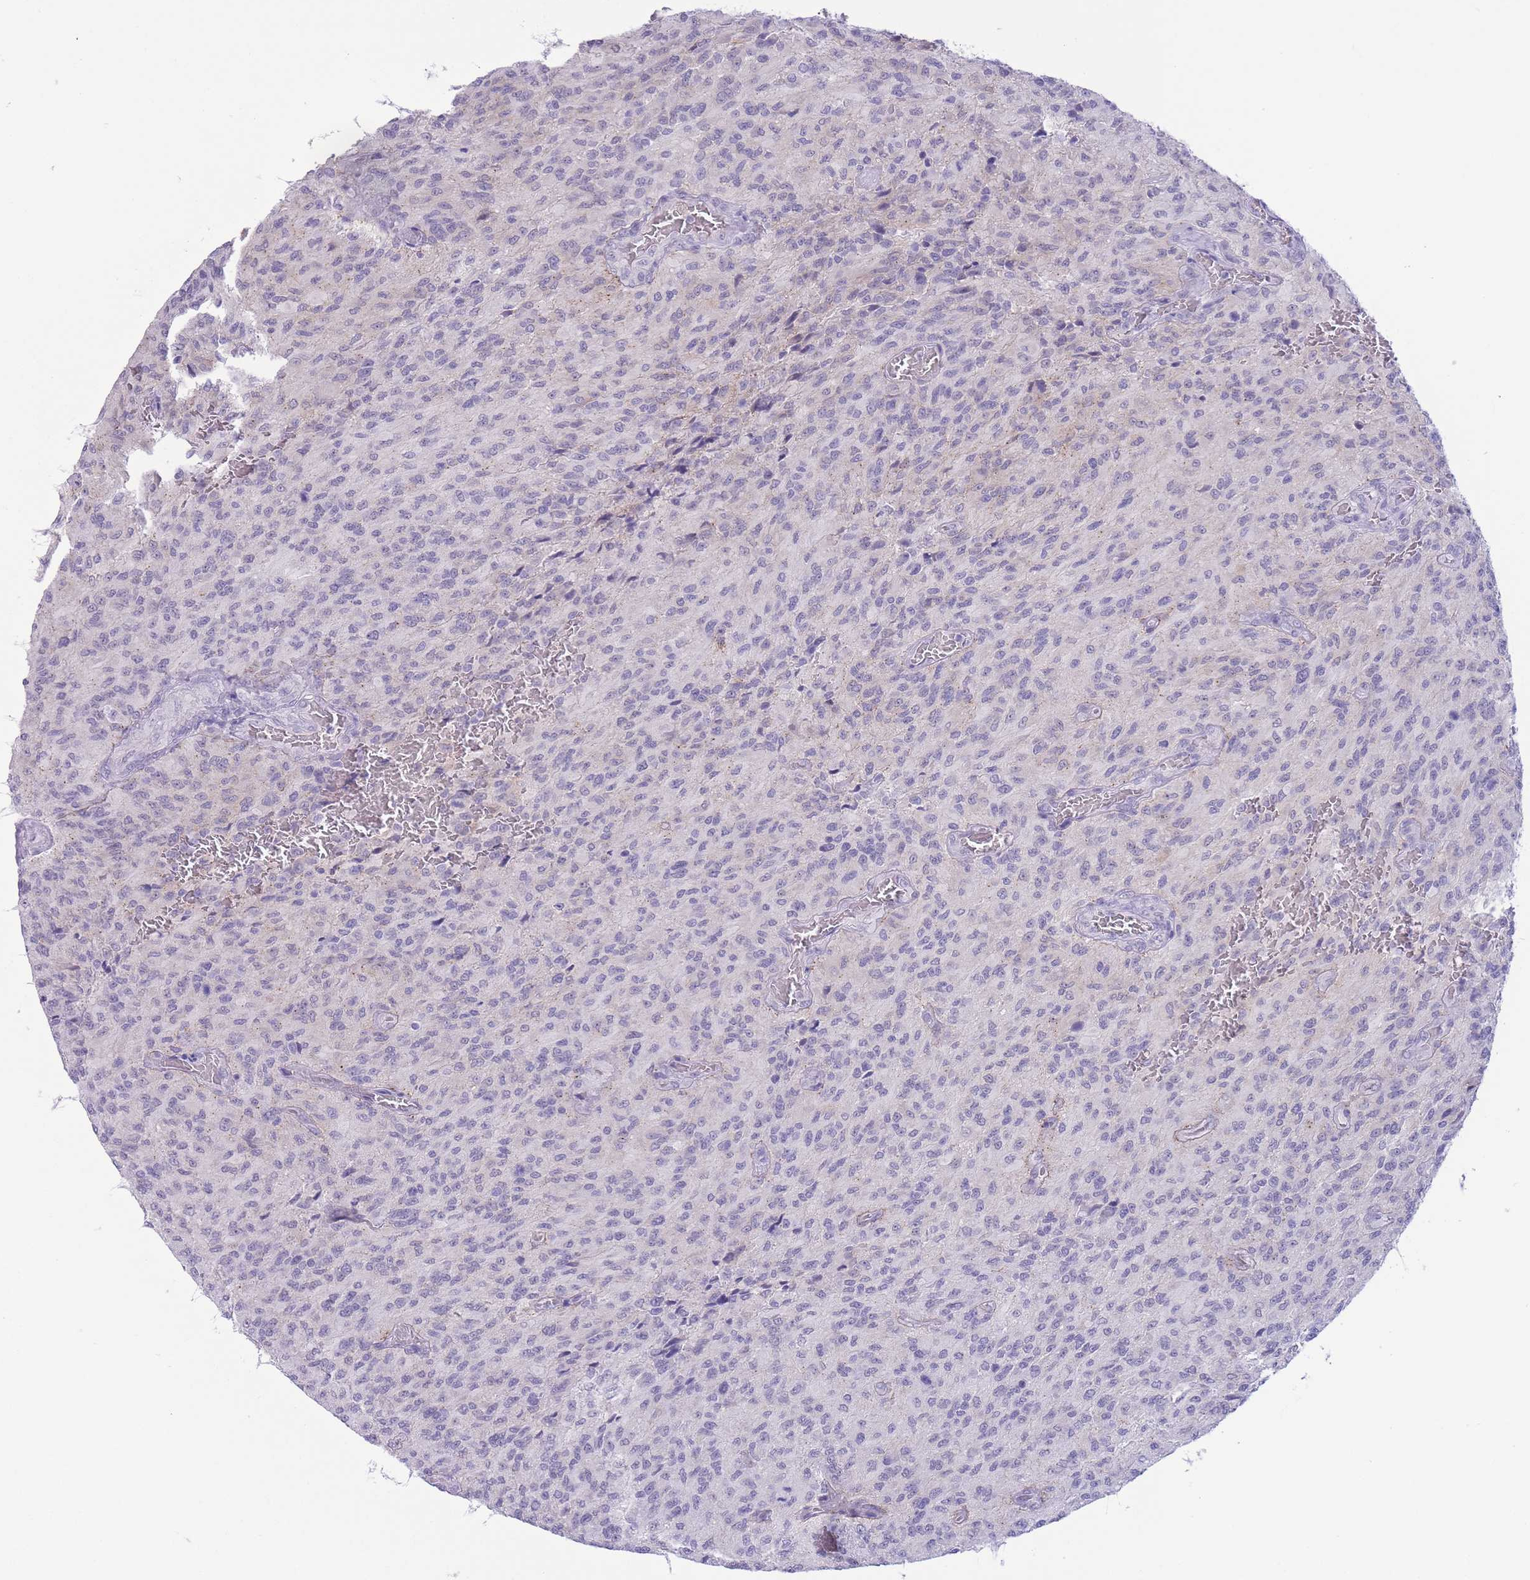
{"staining": {"intensity": "negative", "quantity": "none", "location": "none"}, "tissue": "glioma", "cell_type": "Tumor cells", "image_type": "cancer", "snomed": [{"axis": "morphology", "description": "Normal tissue, NOS"}, {"axis": "morphology", "description": "Glioma, malignant, High grade"}, {"axis": "topography", "description": "Cerebral cortex"}], "caption": "Tumor cells are negative for brown protein staining in high-grade glioma (malignant).", "gene": "ASAP3", "patient": {"sex": "male", "age": 56}}